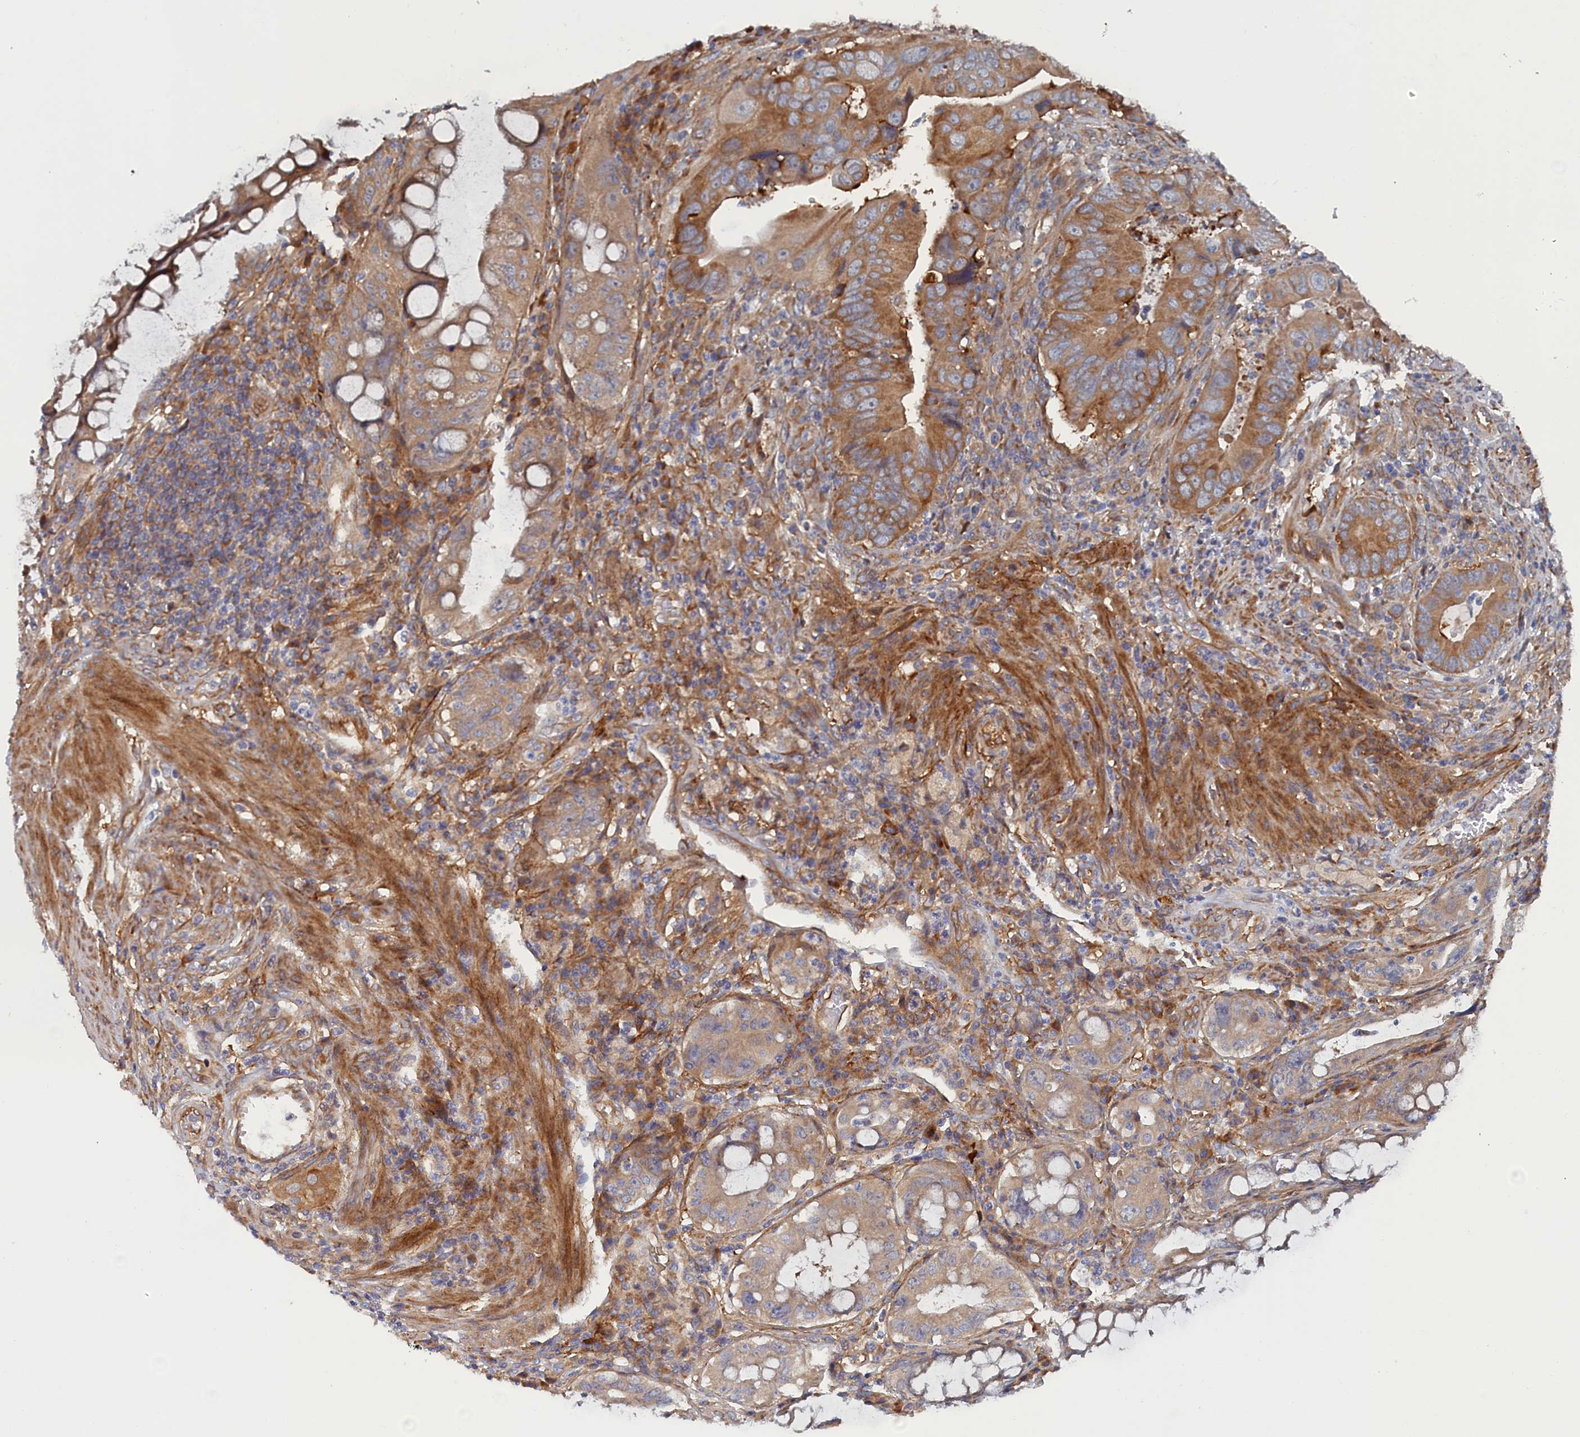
{"staining": {"intensity": "moderate", "quantity": ">75%", "location": "cytoplasmic/membranous"}, "tissue": "colorectal cancer", "cell_type": "Tumor cells", "image_type": "cancer", "snomed": [{"axis": "morphology", "description": "Adenocarcinoma, NOS"}, {"axis": "topography", "description": "Rectum"}], "caption": "Adenocarcinoma (colorectal) stained for a protein demonstrates moderate cytoplasmic/membranous positivity in tumor cells.", "gene": "TMEM196", "patient": {"sex": "female", "age": 78}}